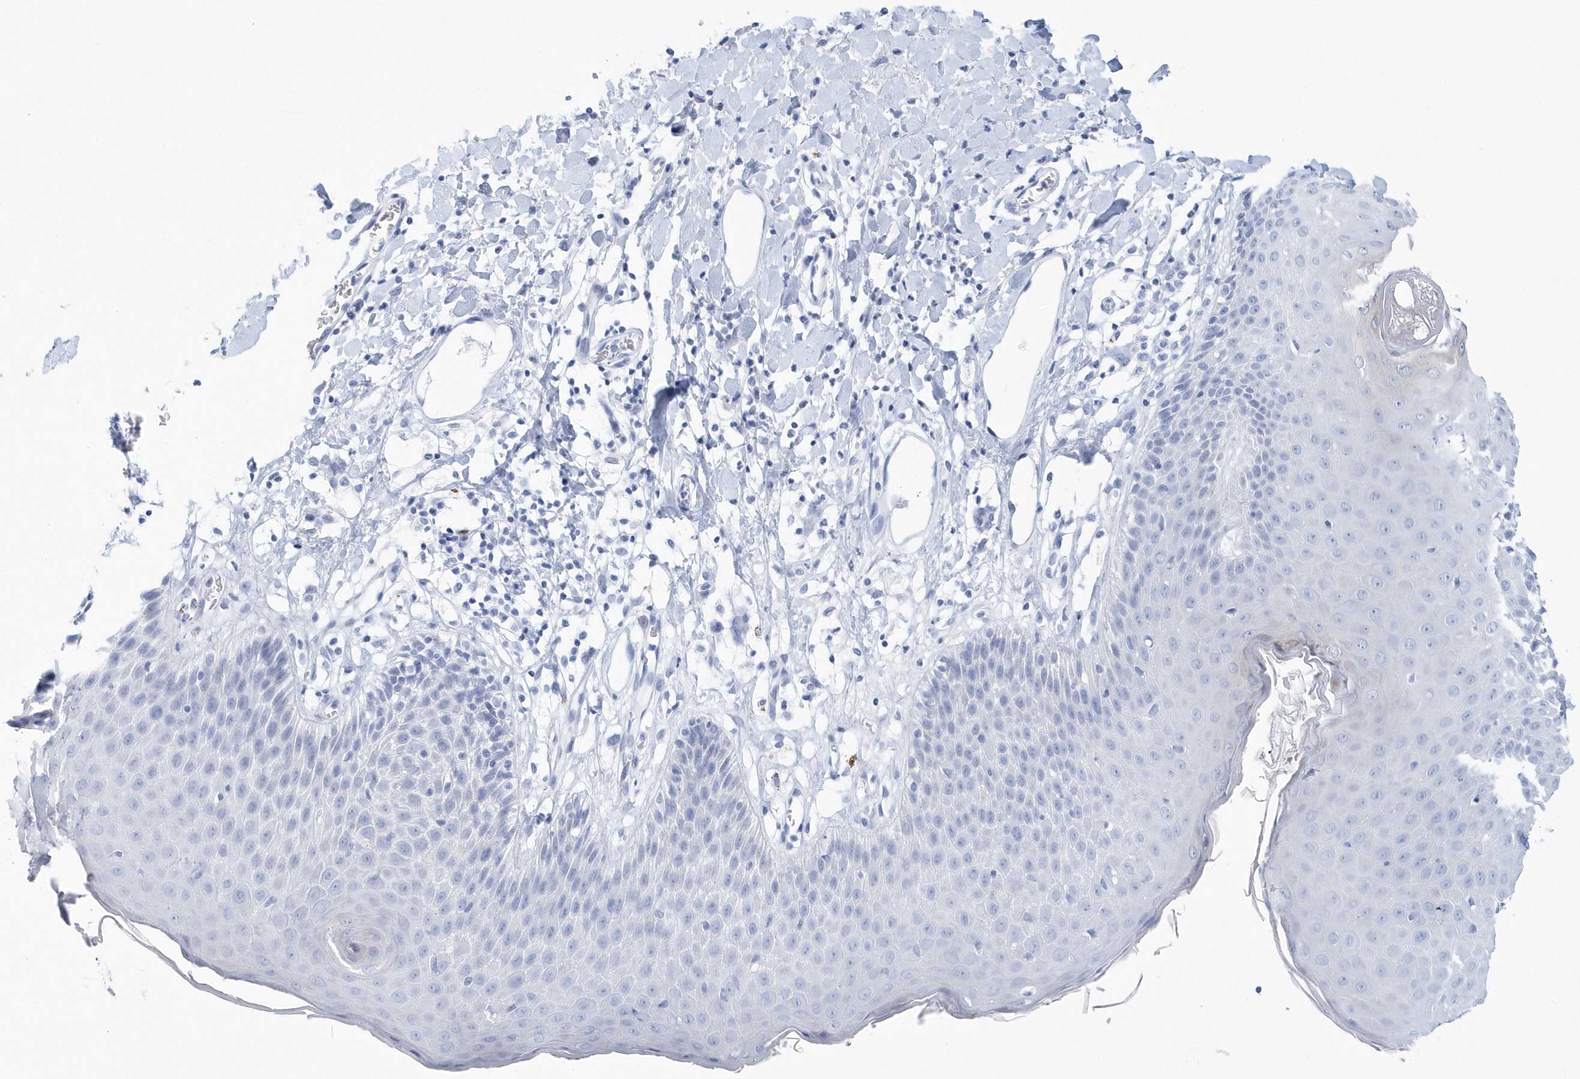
{"staining": {"intensity": "negative", "quantity": "none", "location": "none"}, "tissue": "skin", "cell_type": "Epidermal cells", "image_type": "normal", "snomed": [{"axis": "morphology", "description": "Normal tissue, NOS"}, {"axis": "topography", "description": "Vulva"}], "caption": "IHC histopathology image of benign skin stained for a protein (brown), which demonstrates no staining in epidermal cells.", "gene": "PTPRO", "patient": {"sex": "female", "age": 68}}